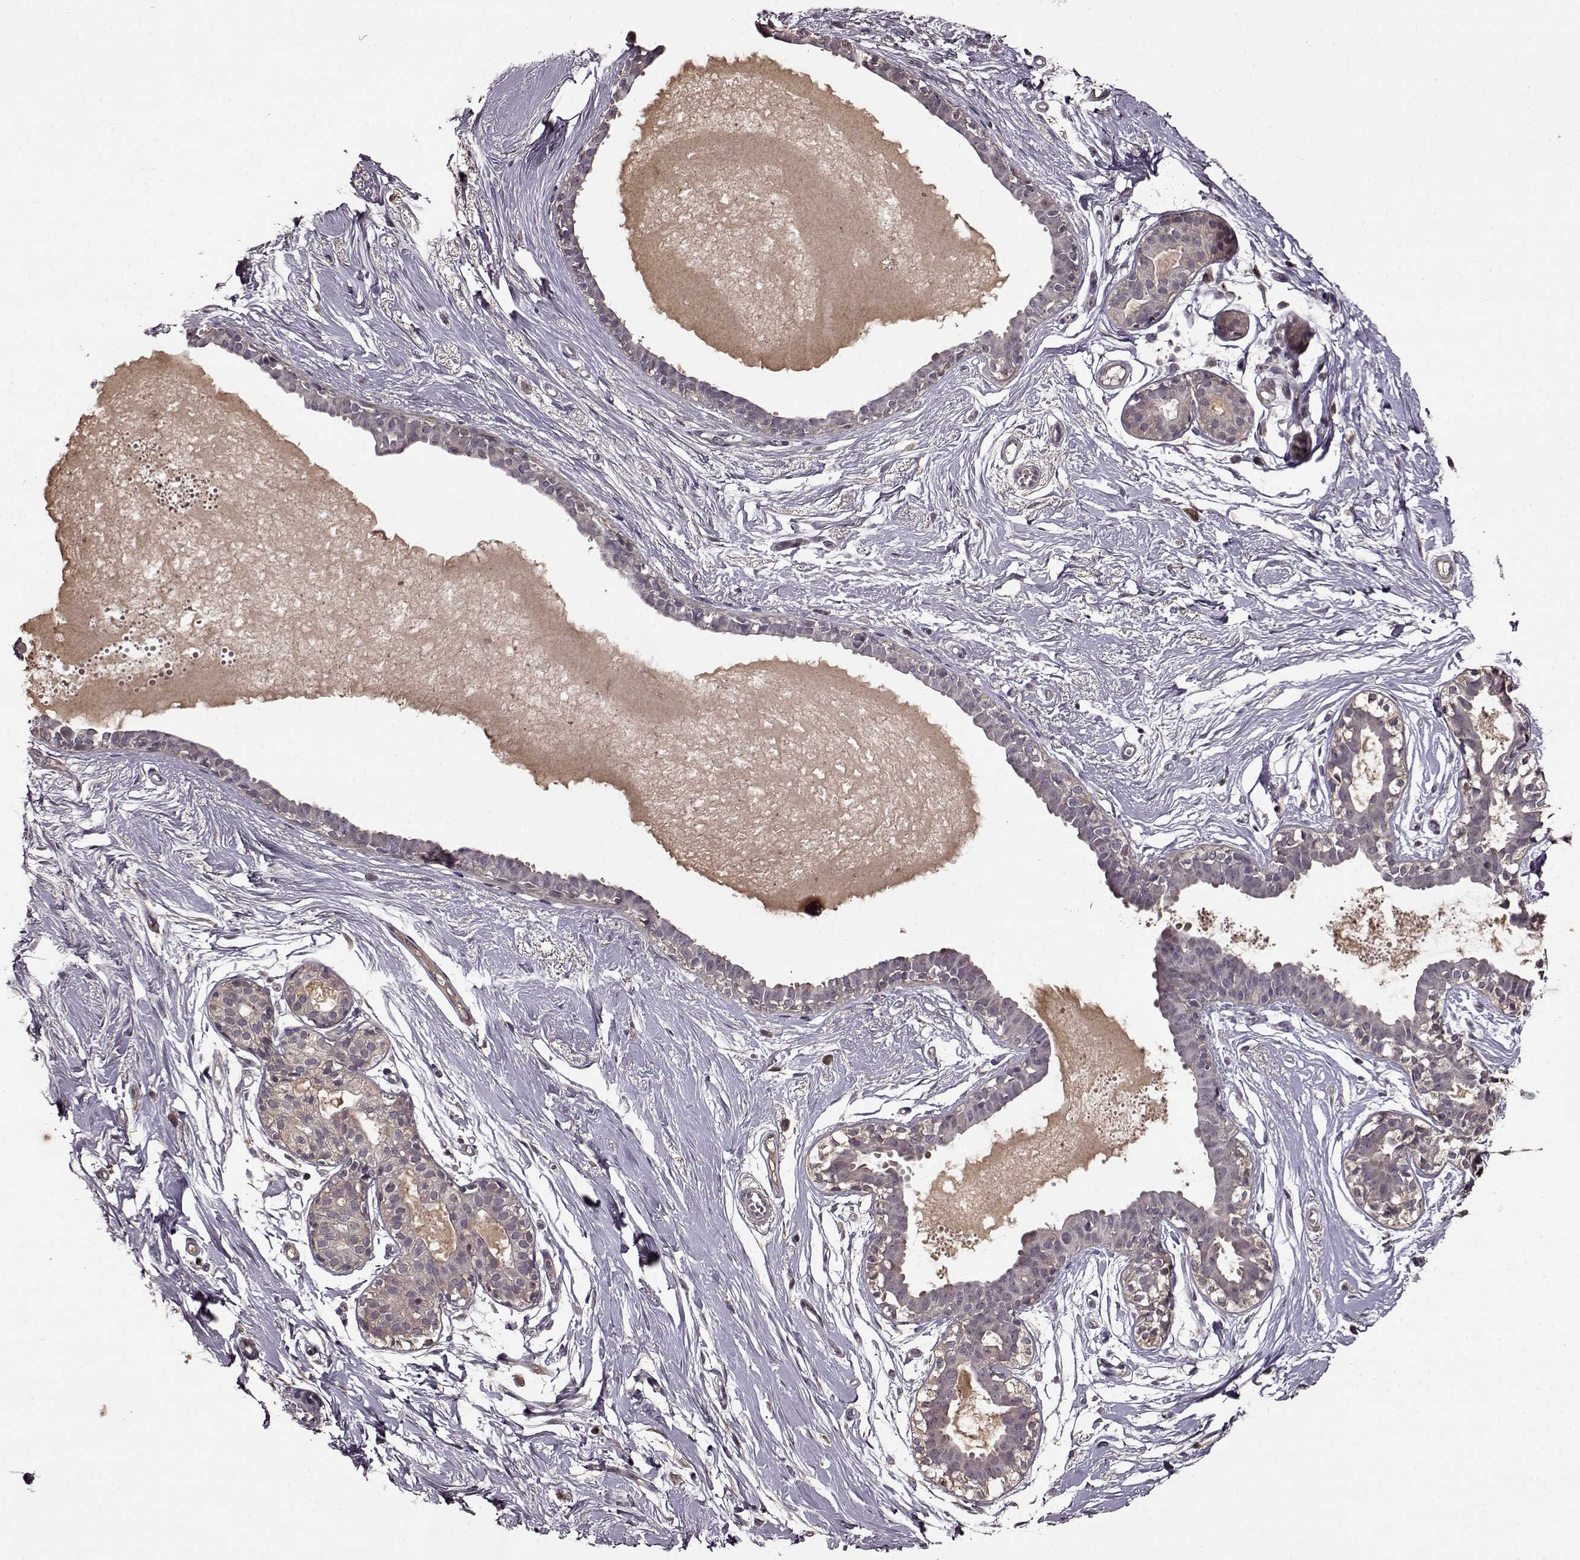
{"staining": {"intensity": "negative", "quantity": "none", "location": "none"}, "tissue": "breast", "cell_type": "Adipocytes", "image_type": "normal", "snomed": [{"axis": "morphology", "description": "Normal tissue, NOS"}, {"axis": "topography", "description": "Breast"}], "caption": "The micrograph reveals no significant staining in adipocytes of breast. (DAB immunohistochemistry (IHC) visualized using brightfield microscopy, high magnification).", "gene": "MAIP1", "patient": {"sex": "female", "age": 49}}